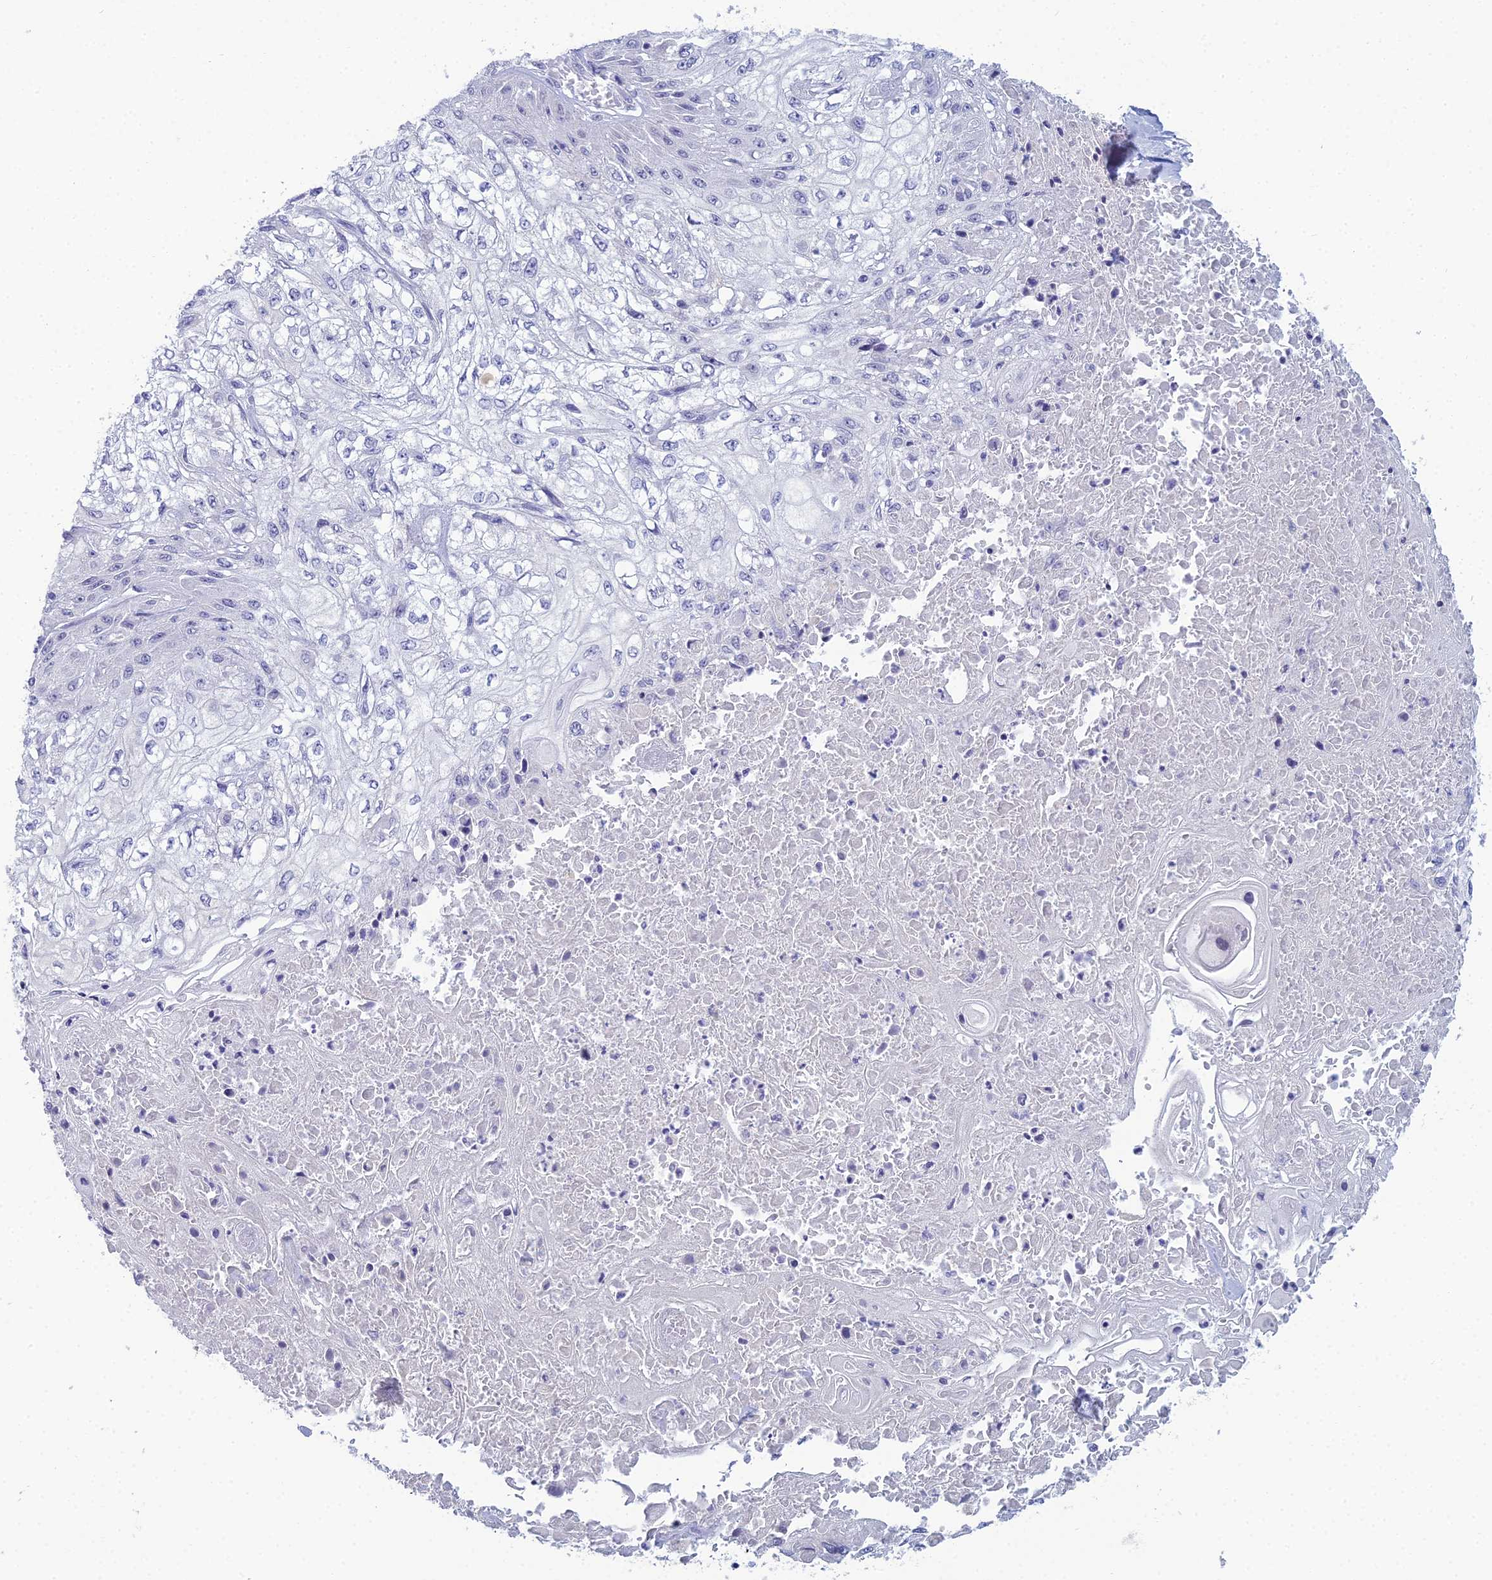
{"staining": {"intensity": "negative", "quantity": "none", "location": "none"}, "tissue": "skin cancer", "cell_type": "Tumor cells", "image_type": "cancer", "snomed": [{"axis": "morphology", "description": "Squamous cell carcinoma, NOS"}, {"axis": "morphology", "description": "Squamous cell carcinoma, metastatic, NOS"}, {"axis": "topography", "description": "Skin"}, {"axis": "topography", "description": "Lymph node"}], "caption": "IHC image of neoplastic tissue: human skin metastatic squamous cell carcinoma stained with DAB reveals no significant protein positivity in tumor cells.", "gene": "MUC13", "patient": {"sex": "male", "age": 75}}